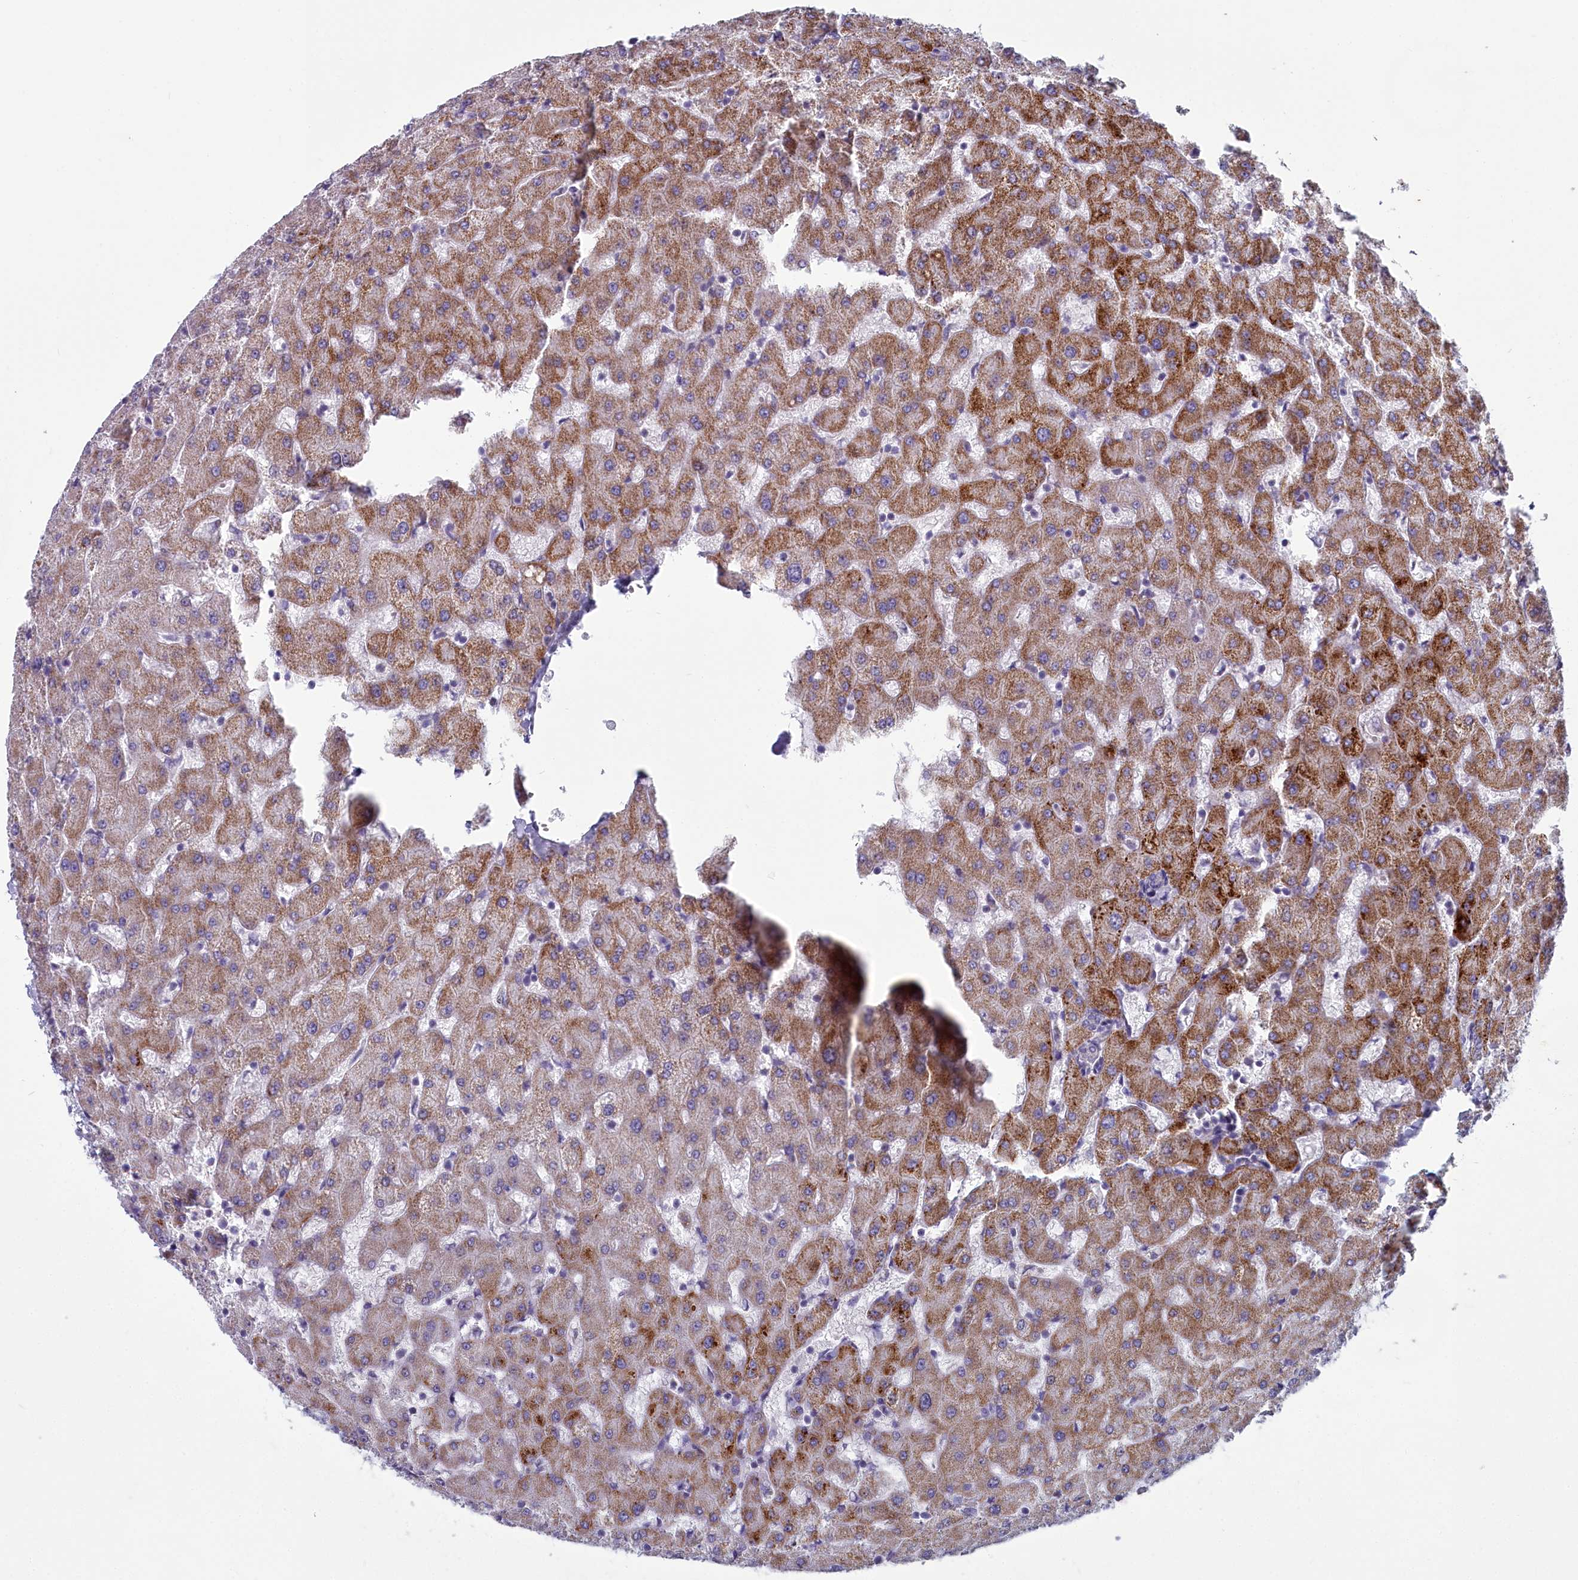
{"staining": {"intensity": "negative", "quantity": "none", "location": "none"}, "tissue": "liver", "cell_type": "Cholangiocytes", "image_type": "normal", "snomed": [{"axis": "morphology", "description": "Normal tissue, NOS"}, {"axis": "topography", "description": "Liver"}], "caption": "The IHC image has no significant expression in cholangiocytes of liver. (IHC, brightfield microscopy, high magnification).", "gene": "INSYN2A", "patient": {"sex": "female", "age": 63}}